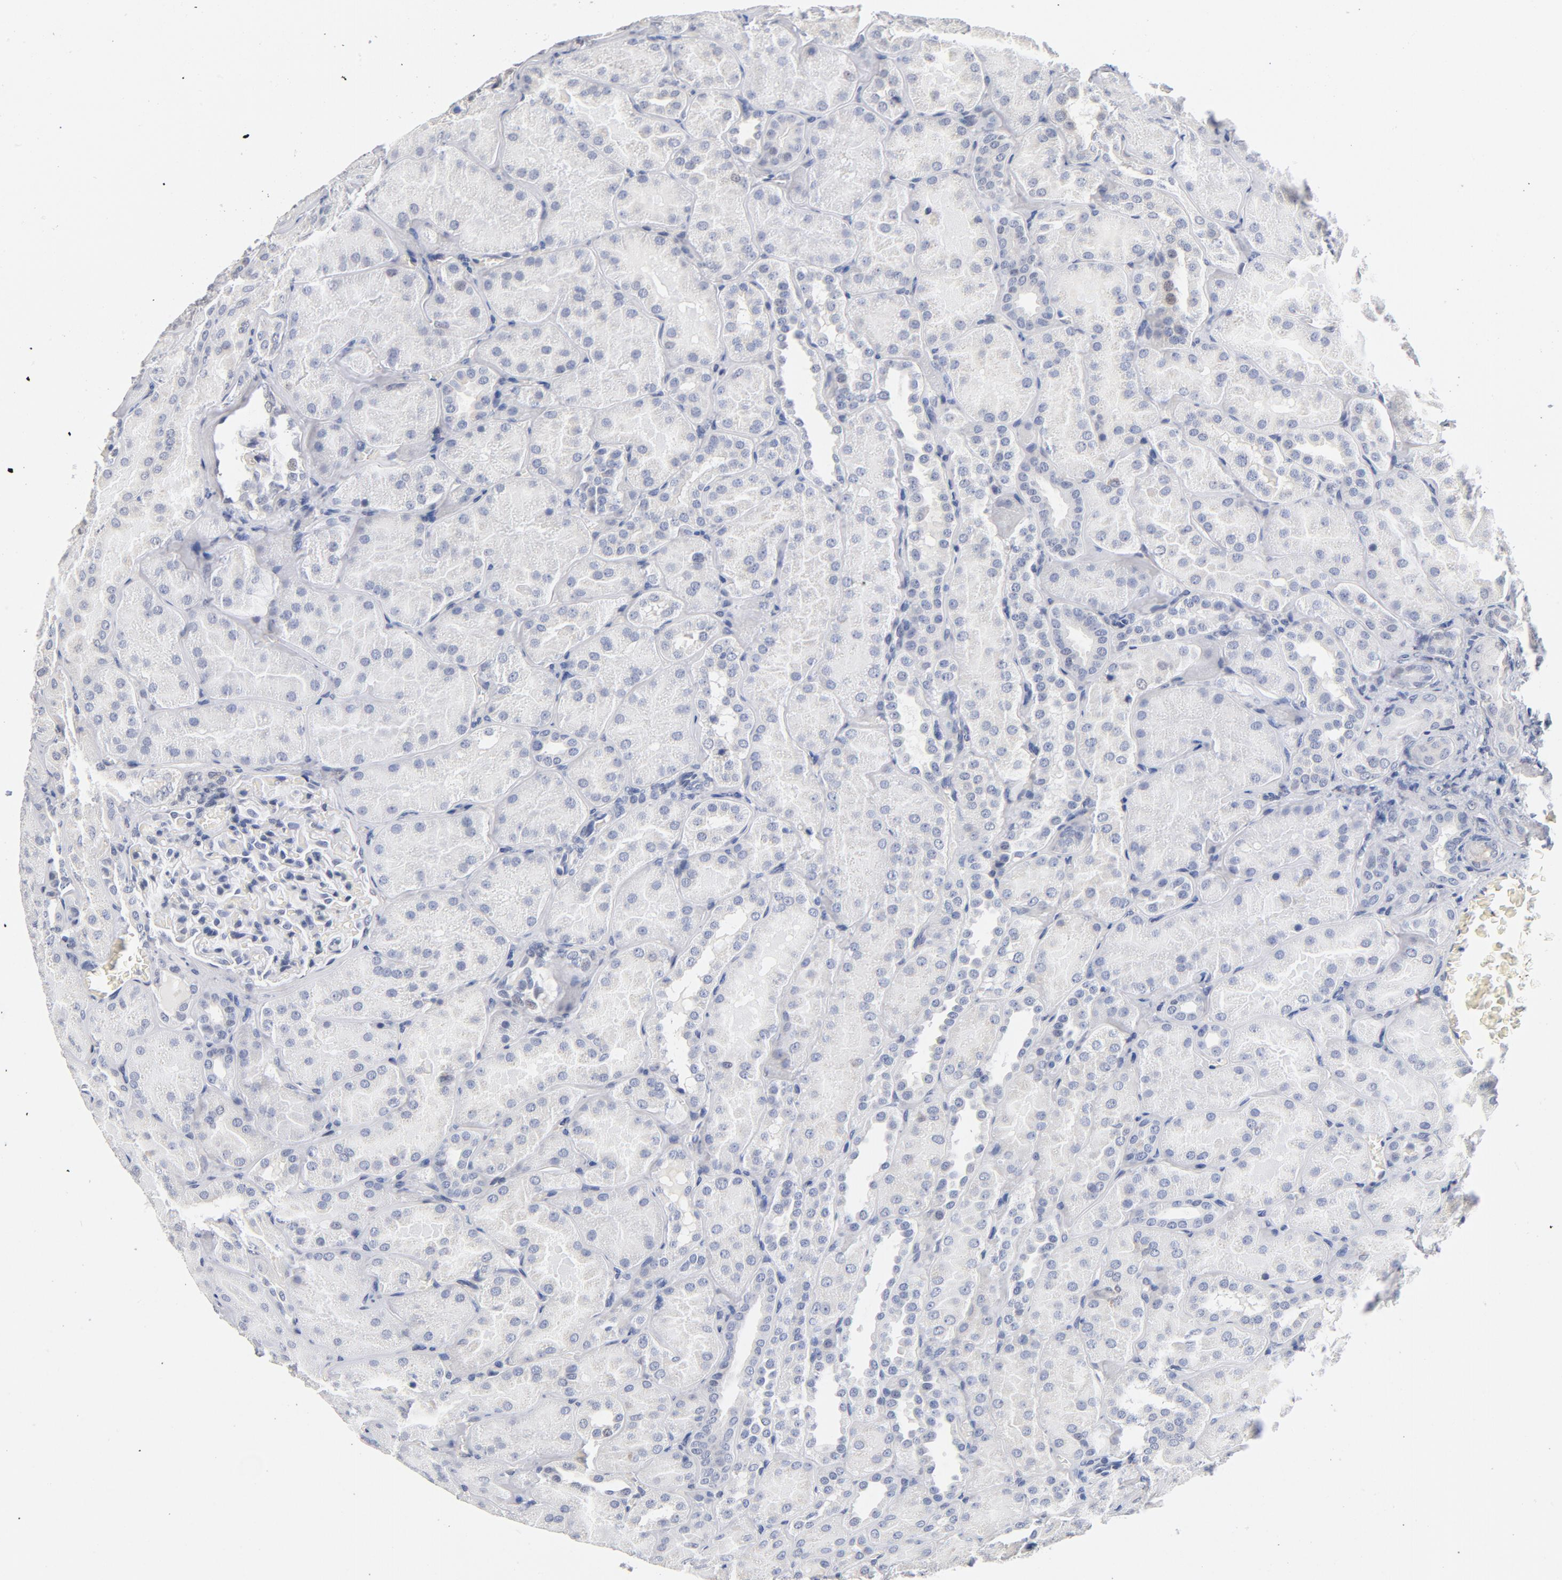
{"staining": {"intensity": "negative", "quantity": "none", "location": "none"}, "tissue": "kidney", "cell_type": "Cells in glomeruli", "image_type": "normal", "snomed": [{"axis": "morphology", "description": "Normal tissue, NOS"}, {"axis": "topography", "description": "Kidney"}], "caption": "Immunohistochemical staining of normal kidney displays no significant staining in cells in glomeruli.", "gene": "RBM3", "patient": {"sex": "male", "age": 28}}